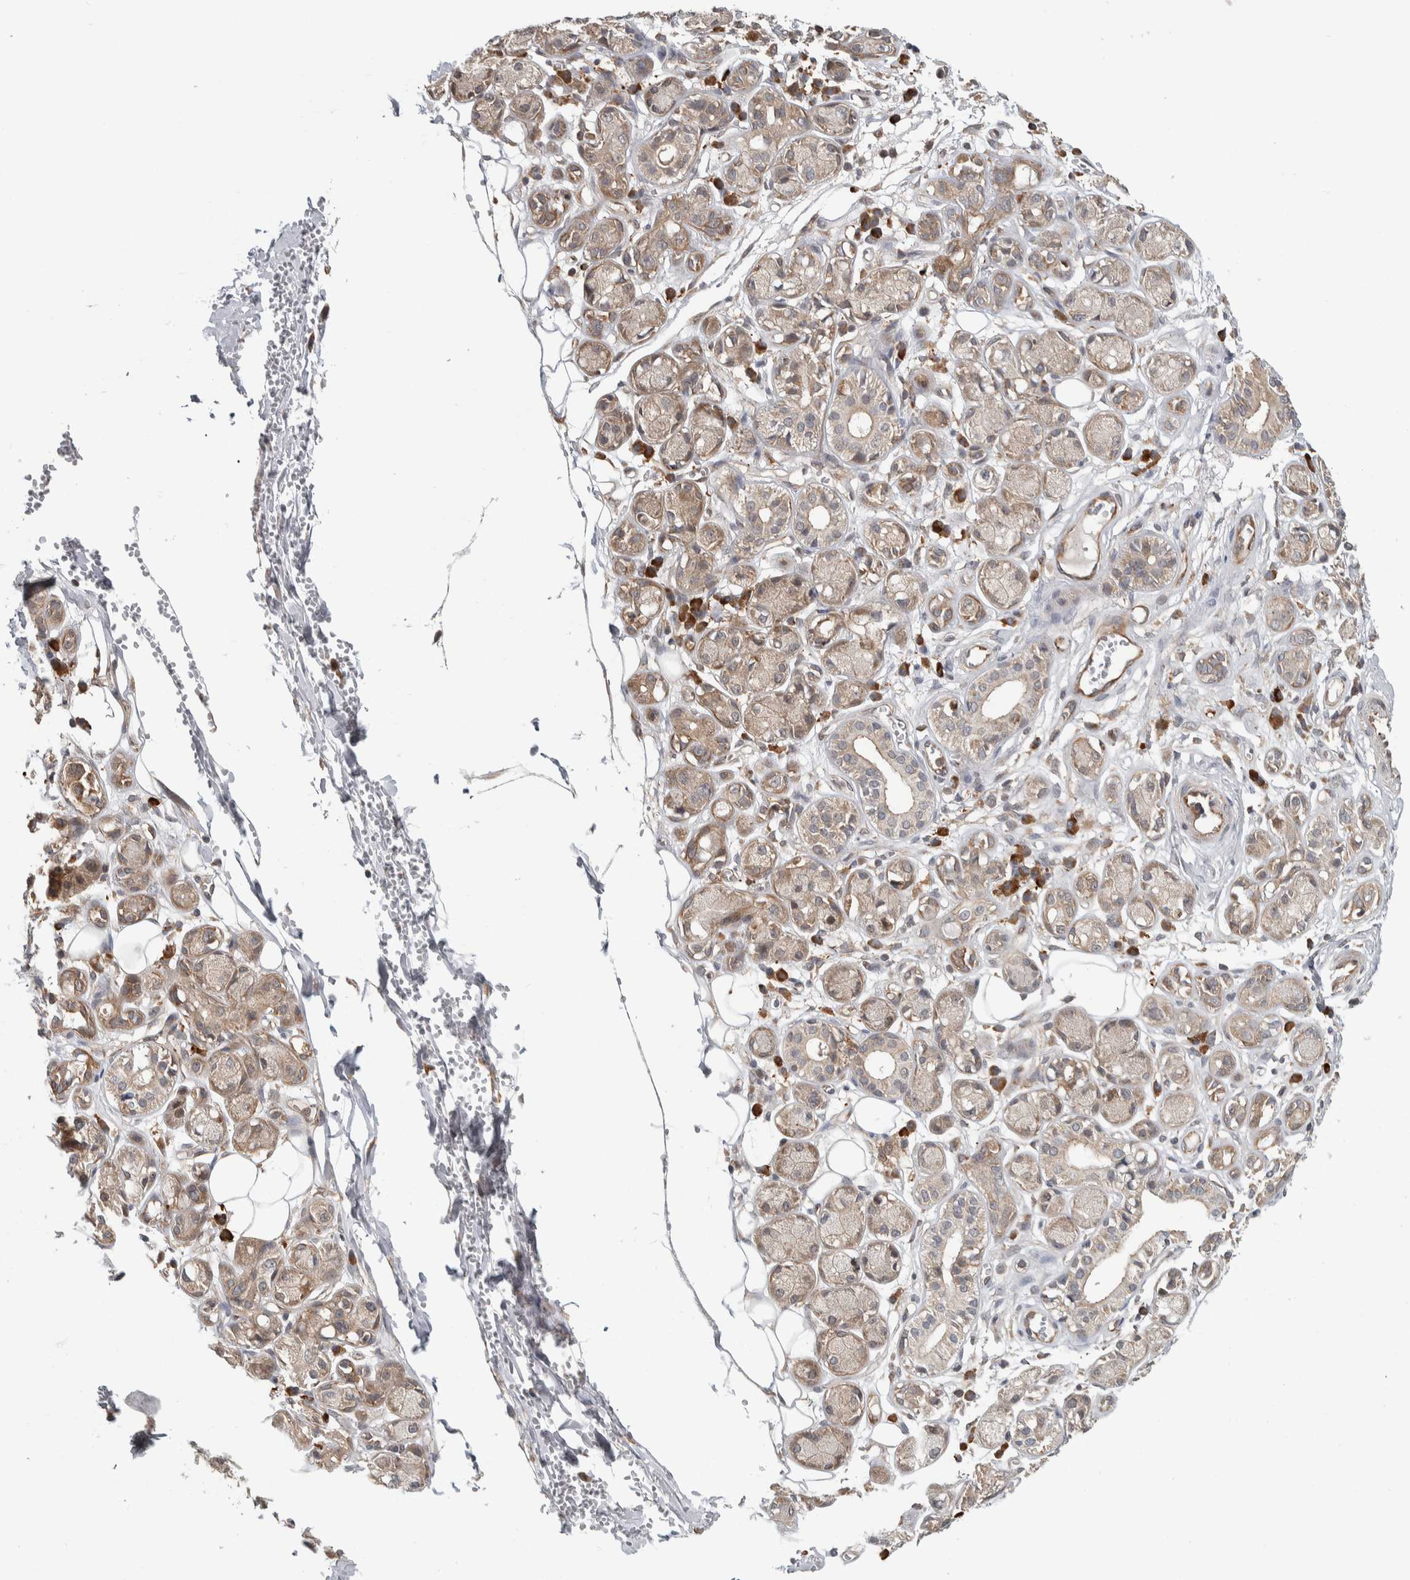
{"staining": {"intensity": "weak", "quantity": "<25%", "location": "cytoplasmic/membranous"}, "tissue": "adipose tissue", "cell_type": "Adipocytes", "image_type": "normal", "snomed": [{"axis": "morphology", "description": "Normal tissue, NOS"}, {"axis": "morphology", "description": "Inflammation, NOS"}, {"axis": "topography", "description": "Salivary gland"}, {"axis": "topography", "description": "Peripheral nerve tissue"}], "caption": "Adipose tissue stained for a protein using IHC shows no positivity adipocytes.", "gene": "TBC1D31", "patient": {"sex": "female", "age": 75}}